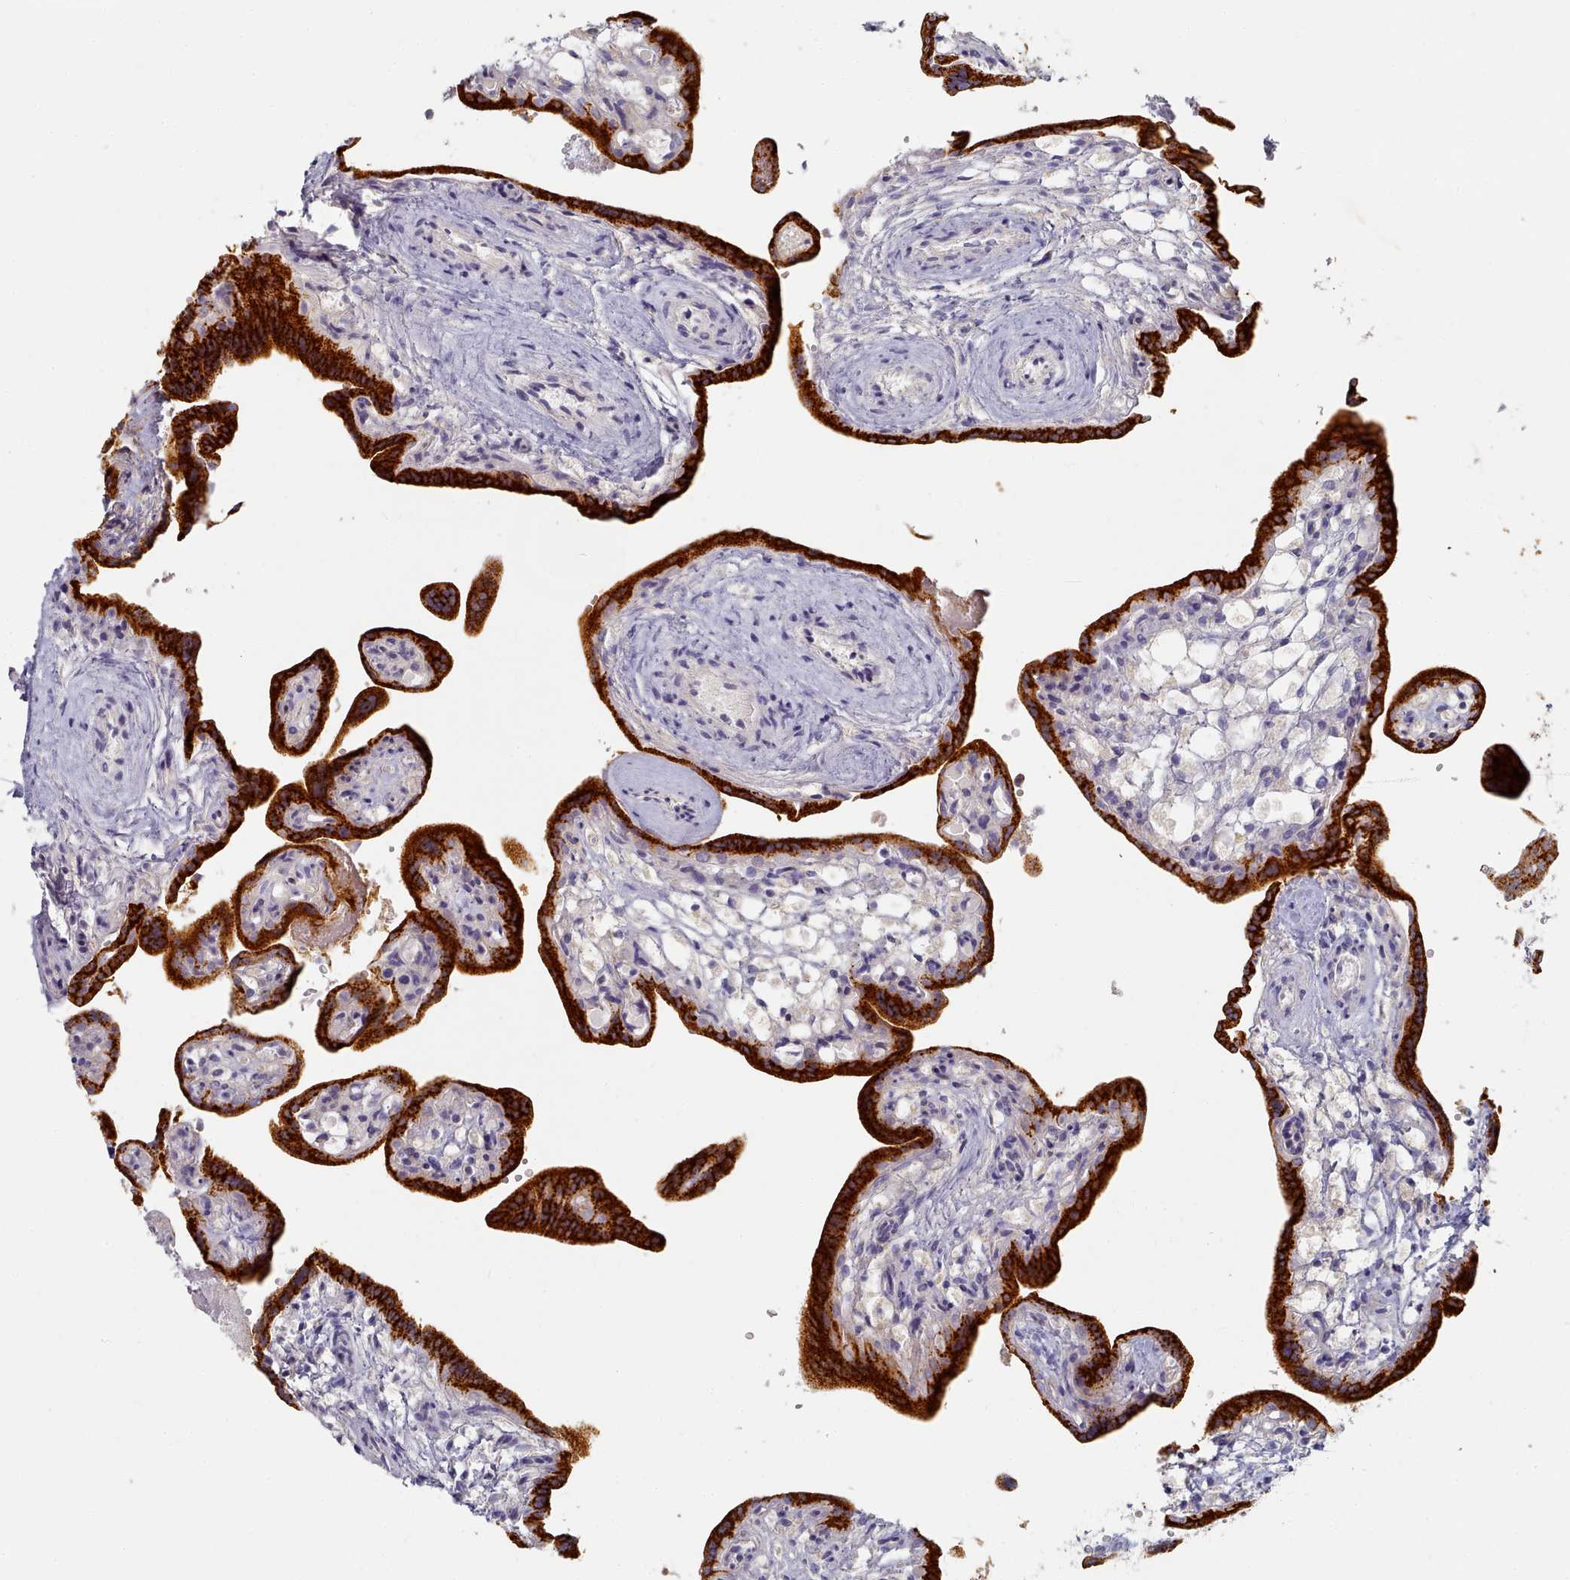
{"staining": {"intensity": "strong", "quantity": ">75%", "location": "cytoplasmic/membranous"}, "tissue": "placenta", "cell_type": "Trophoblastic cells", "image_type": "normal", "snomed": [{"axis": "morphology", "description": "Normal tissue, NOS"}, {"axis": "topography", "description": "Placenta"}], "caption": "Human placenta stained with a brown dye exhibits strong cytoplasmic/membranous positive positivity in approximately >75% of trophoblastic cells.", "gene": "TYW1B", "patient": {"sex": "female", "age": 37}}